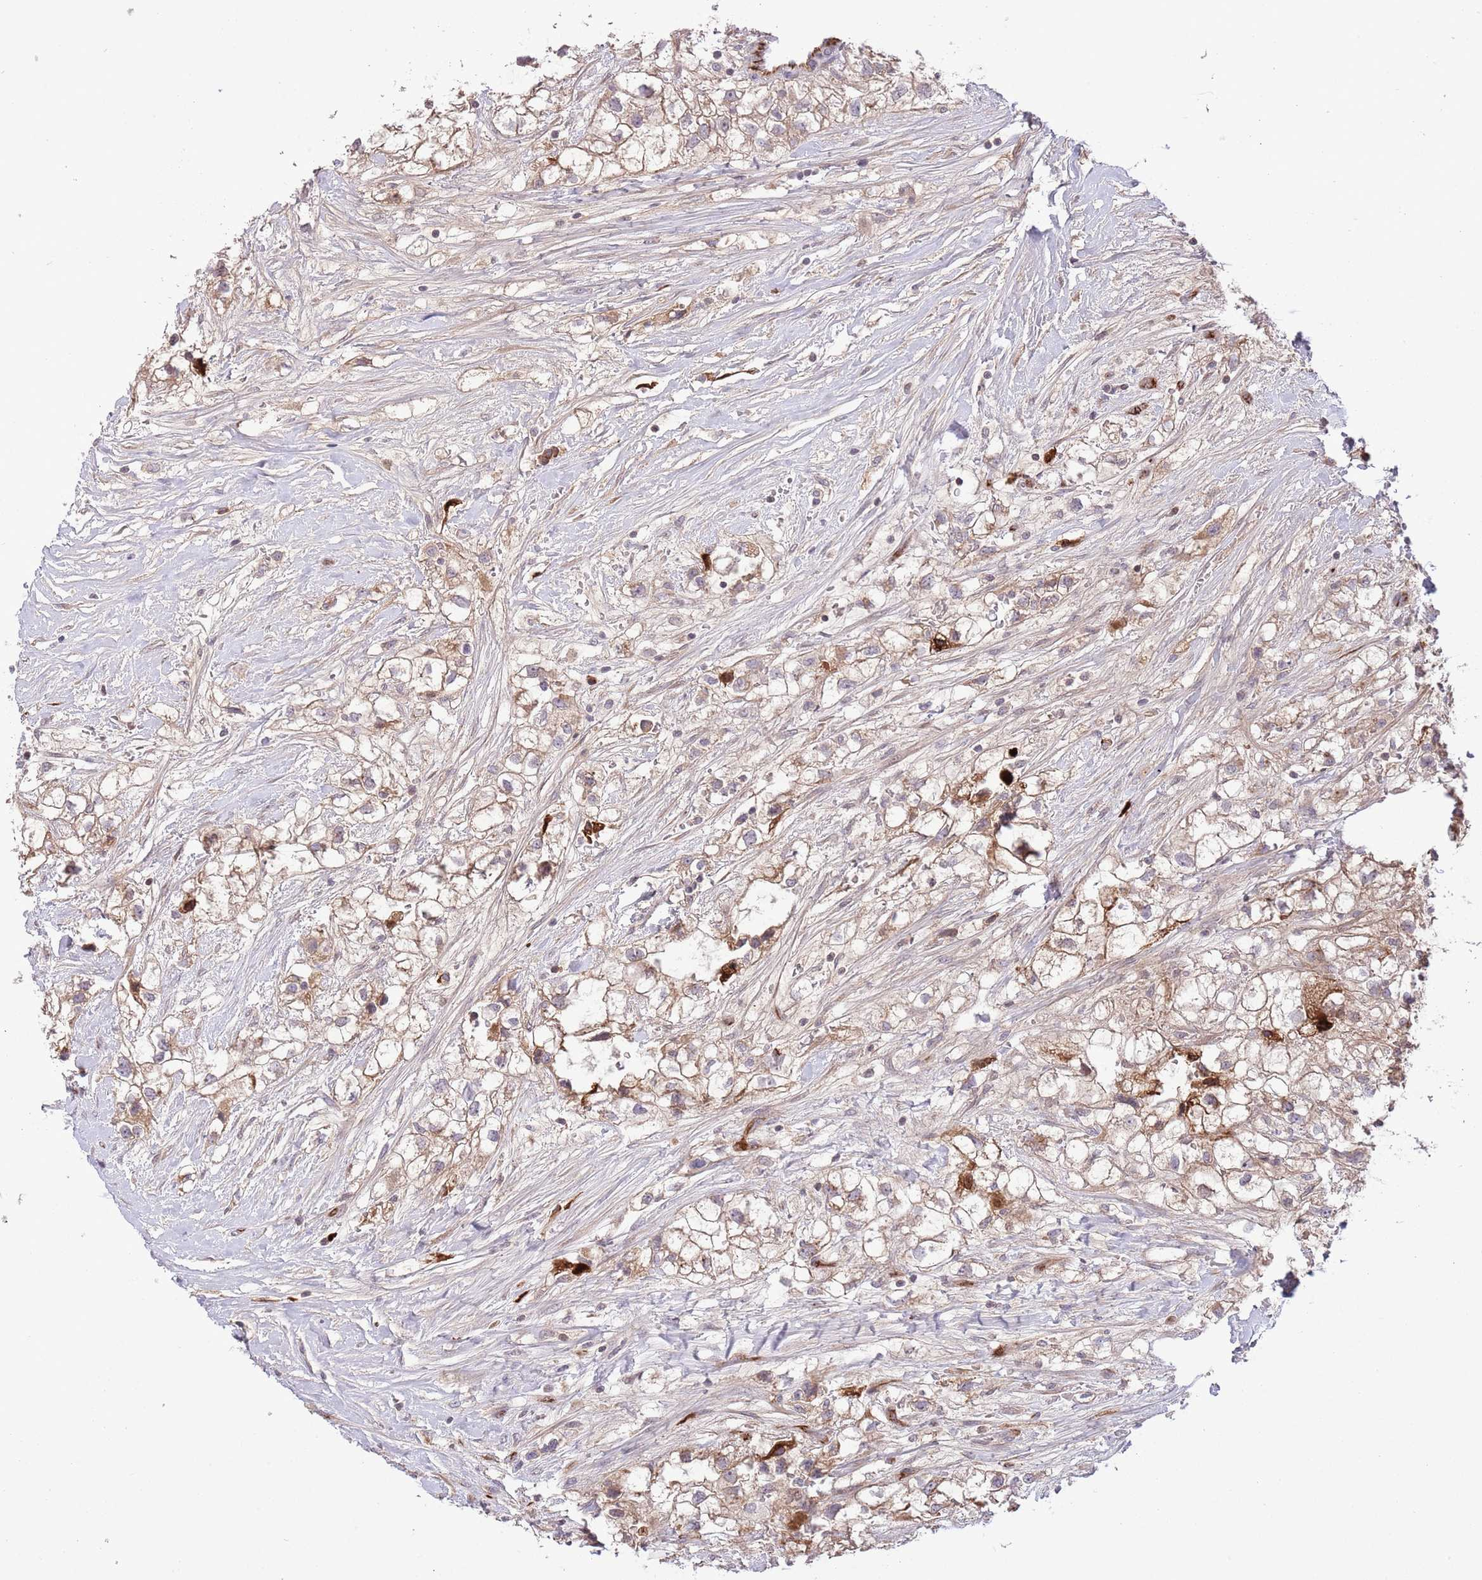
{"staining": {"intensity": "moderate", "quantity": "25%-75%", "location": "cytoplasmic/membranous"}, "tissue": "renal cancer", "cell_type": "Tumor cells", "image_type": "cancer", "snomed": [{"axis": "morphology", "description": "Adenocarcinoma, NOS"}, {"axis": "topography", "description": "Kidney"}], "caption": "Renal cancer (adenocarcinoma) was stained to show a protein in brown. There is medium levels of moderate cytoplasmic/membranous staining in about 25%-75% of tumor cells.", "gene": "DPP10", "patient": {"sex": "male", "age": 59}}